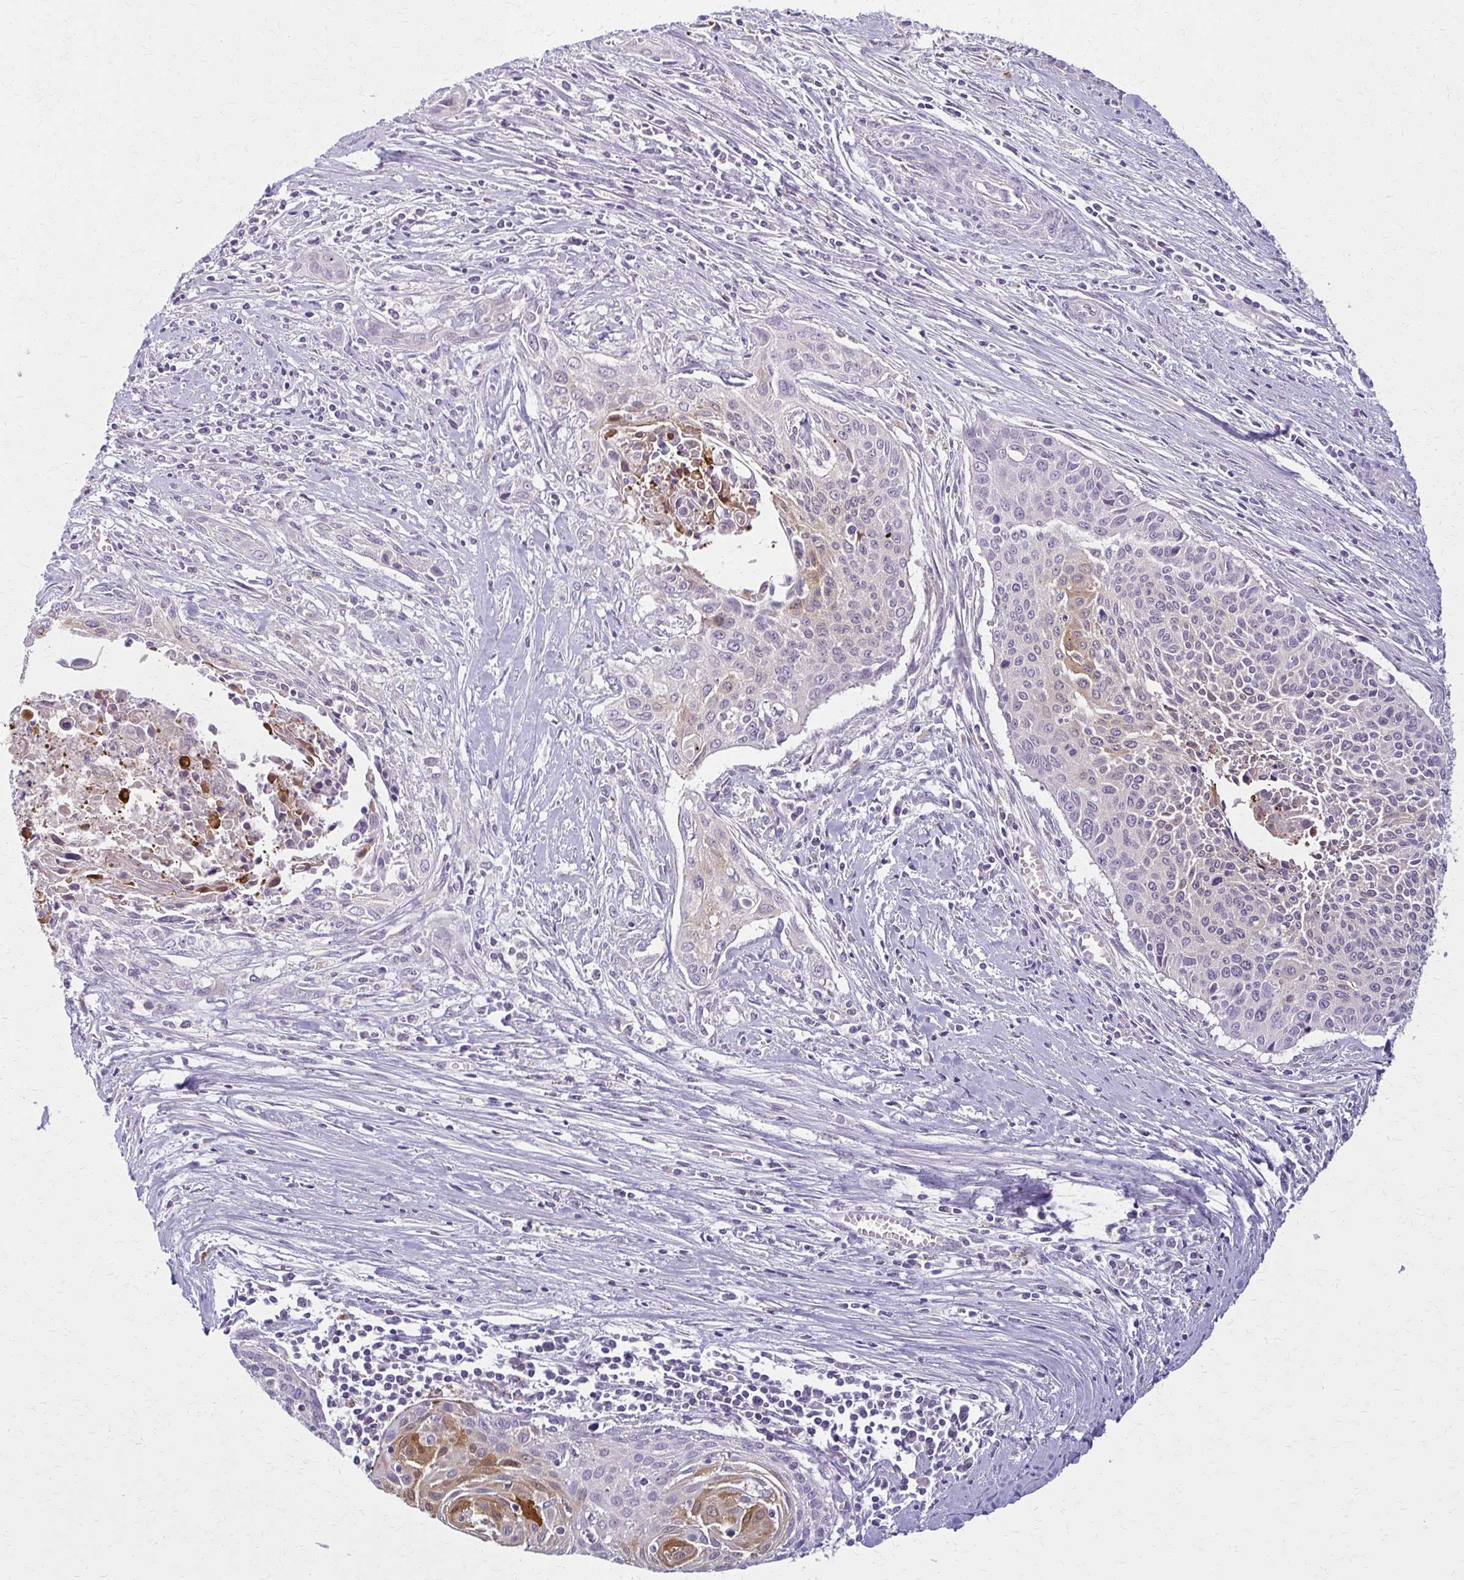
{"staining": {"intensity": "weak", "quantity": "<25%", "location": "cytoplasmic/membranous"}, "tissue": "cervical cancer", "cell_type": "Tumor cells", "image_type": "cancer", "snomed": [{"axis": "morphology", "description": "Squamous cell carcinoma, NOS"}, {"axis": "topography", "description": "Cervix"}], "caption": "Squamous cell carcinoma (cervical) stained for a protein using immunohistochemistry reveals no expression tumor cells.", "gene": "BBS12", "patient": {"sex": "female", "age": 55}}